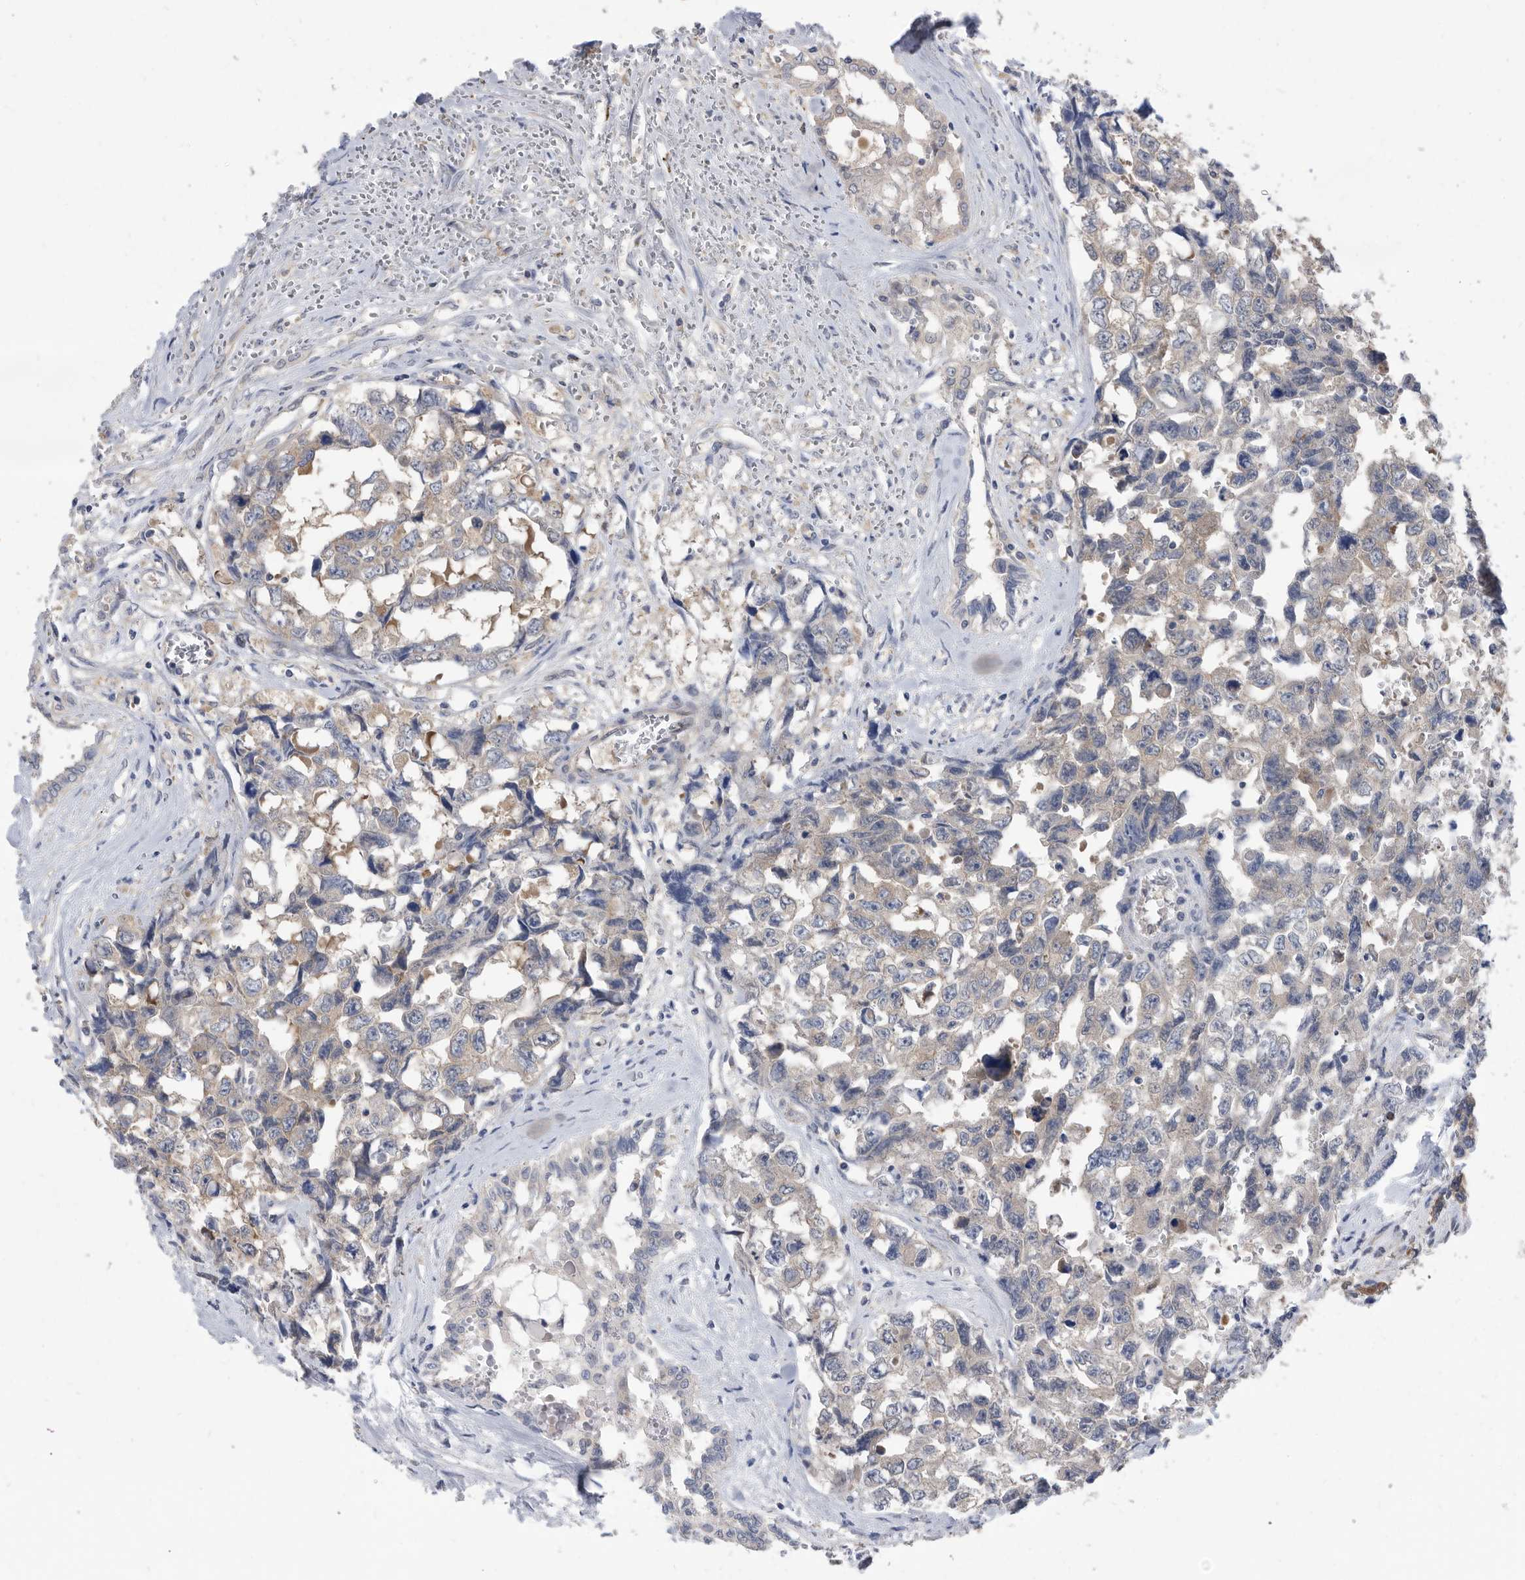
{"staining": {"intensity": "weak", "quantity": "<25%", "location": "cytoplasmic/membranous"}, "tissue": "testis cancer", "cell_type": "Tumor cells", "image_type": "cancer", "snomed": [{"axis": "morphology", "description": "Carcinoma, Embryonal, NOS"}, {"axis": "topography", "description": "Testis"}], "caption": "The histopathology image shows no staining of tumor cells in testis embryonal carcinoma.", "gene": "CCT4", "patient": {"sex": "male", "age": 31}}